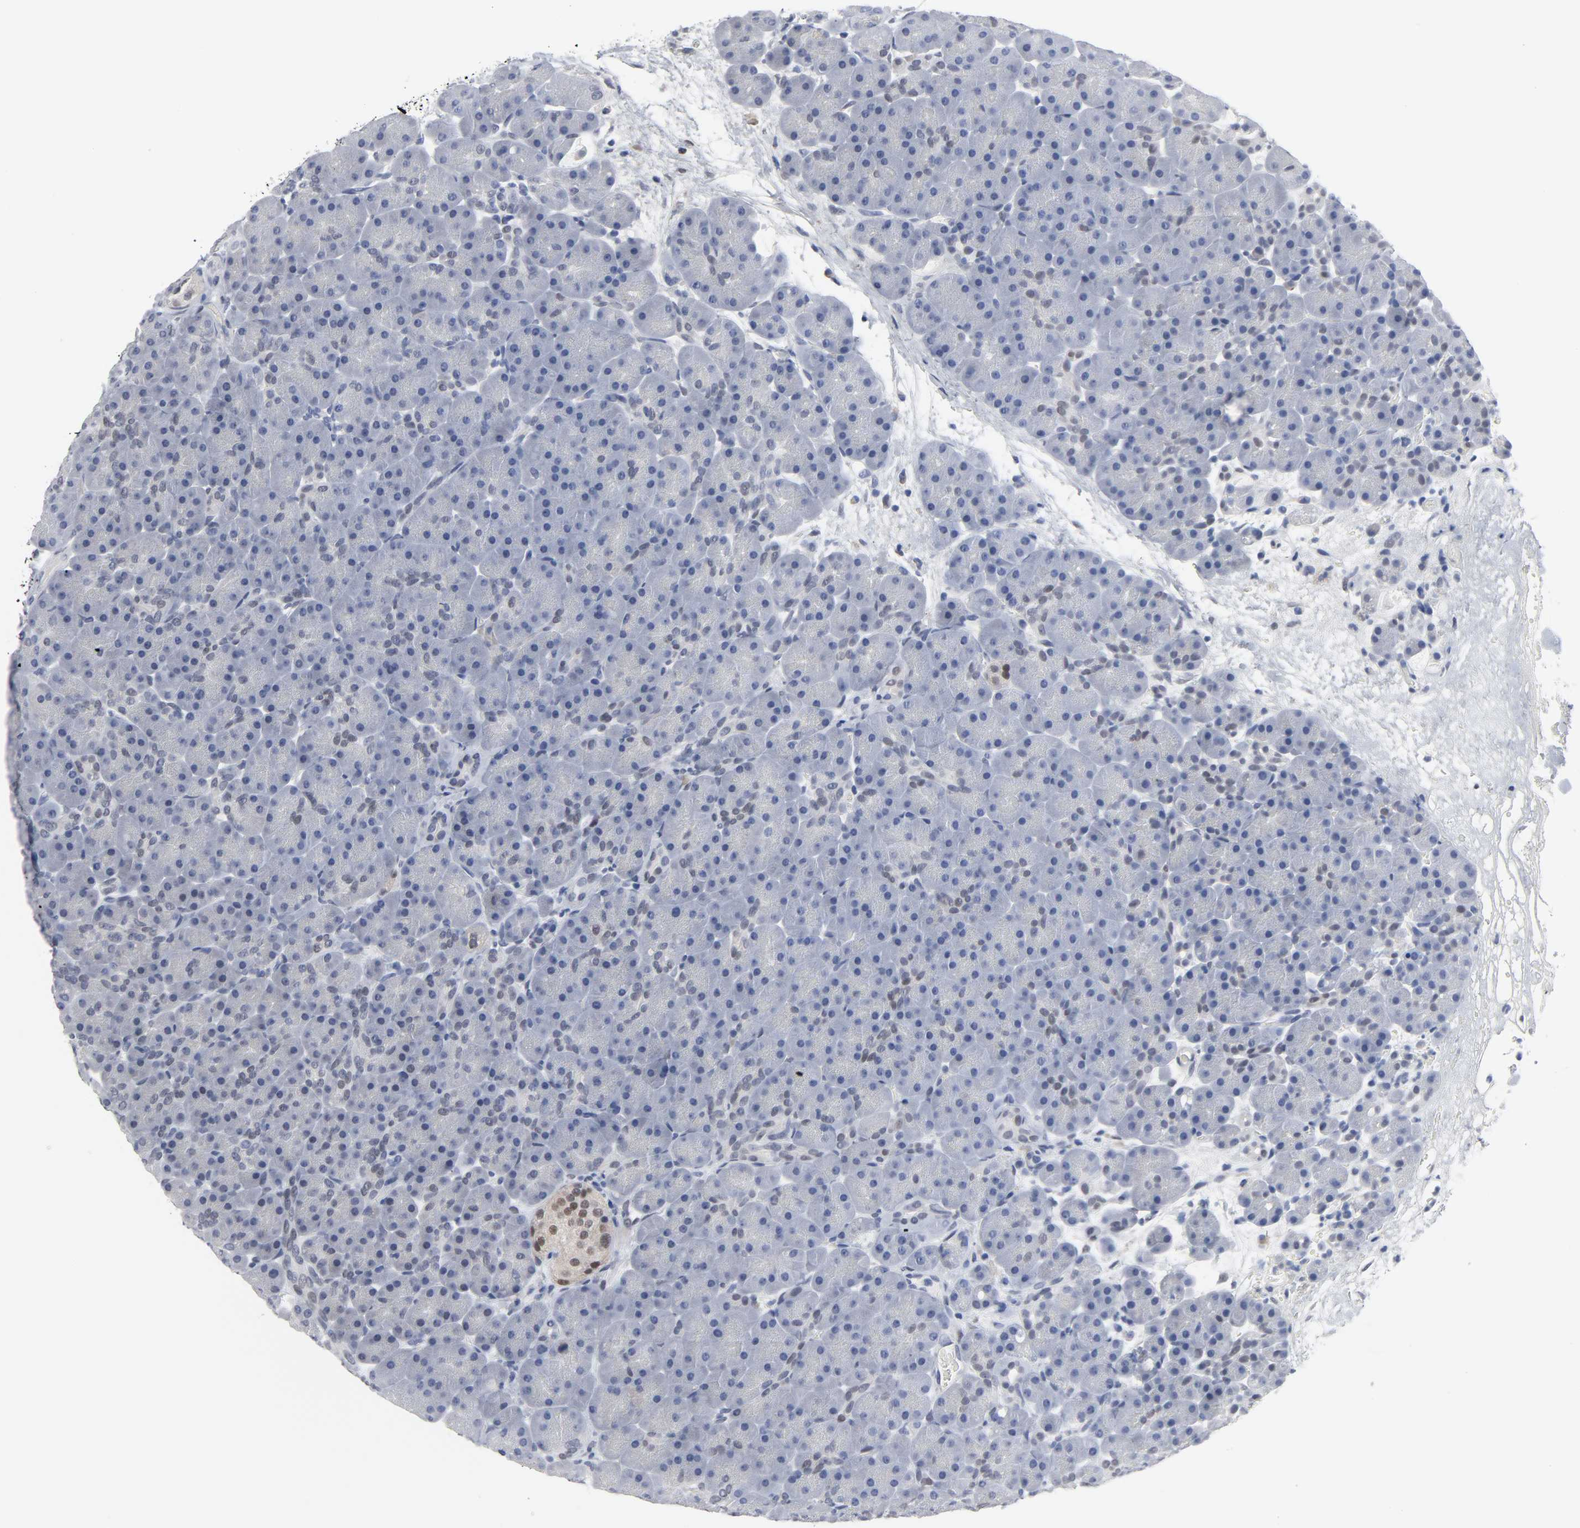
{"staining": {"intensity": "negative", "quantity": "none", "location": "none"}, "tissue": "pancreas", "cell_type": "Exocrine glandular cells", "image_type": "normal", "snomed": [{"axis": "morphology", "description": "Normal tissue, NOS"}, {"axis": "topography", "description": "Pancreas"}], "caption": "DAB immunohistochemical staining of unremarkable pancreas shows no significant positivity in exocrine glandular cells. The staining was performed using DAB (3,3'-diaminobenzidine) to visualize the protein expression in brown, while the nuclei were stained in blue with hematoxylin (Magnification: 20x).", "gene": "SALL2", "patient": {"sex": "male", "age": 66}}